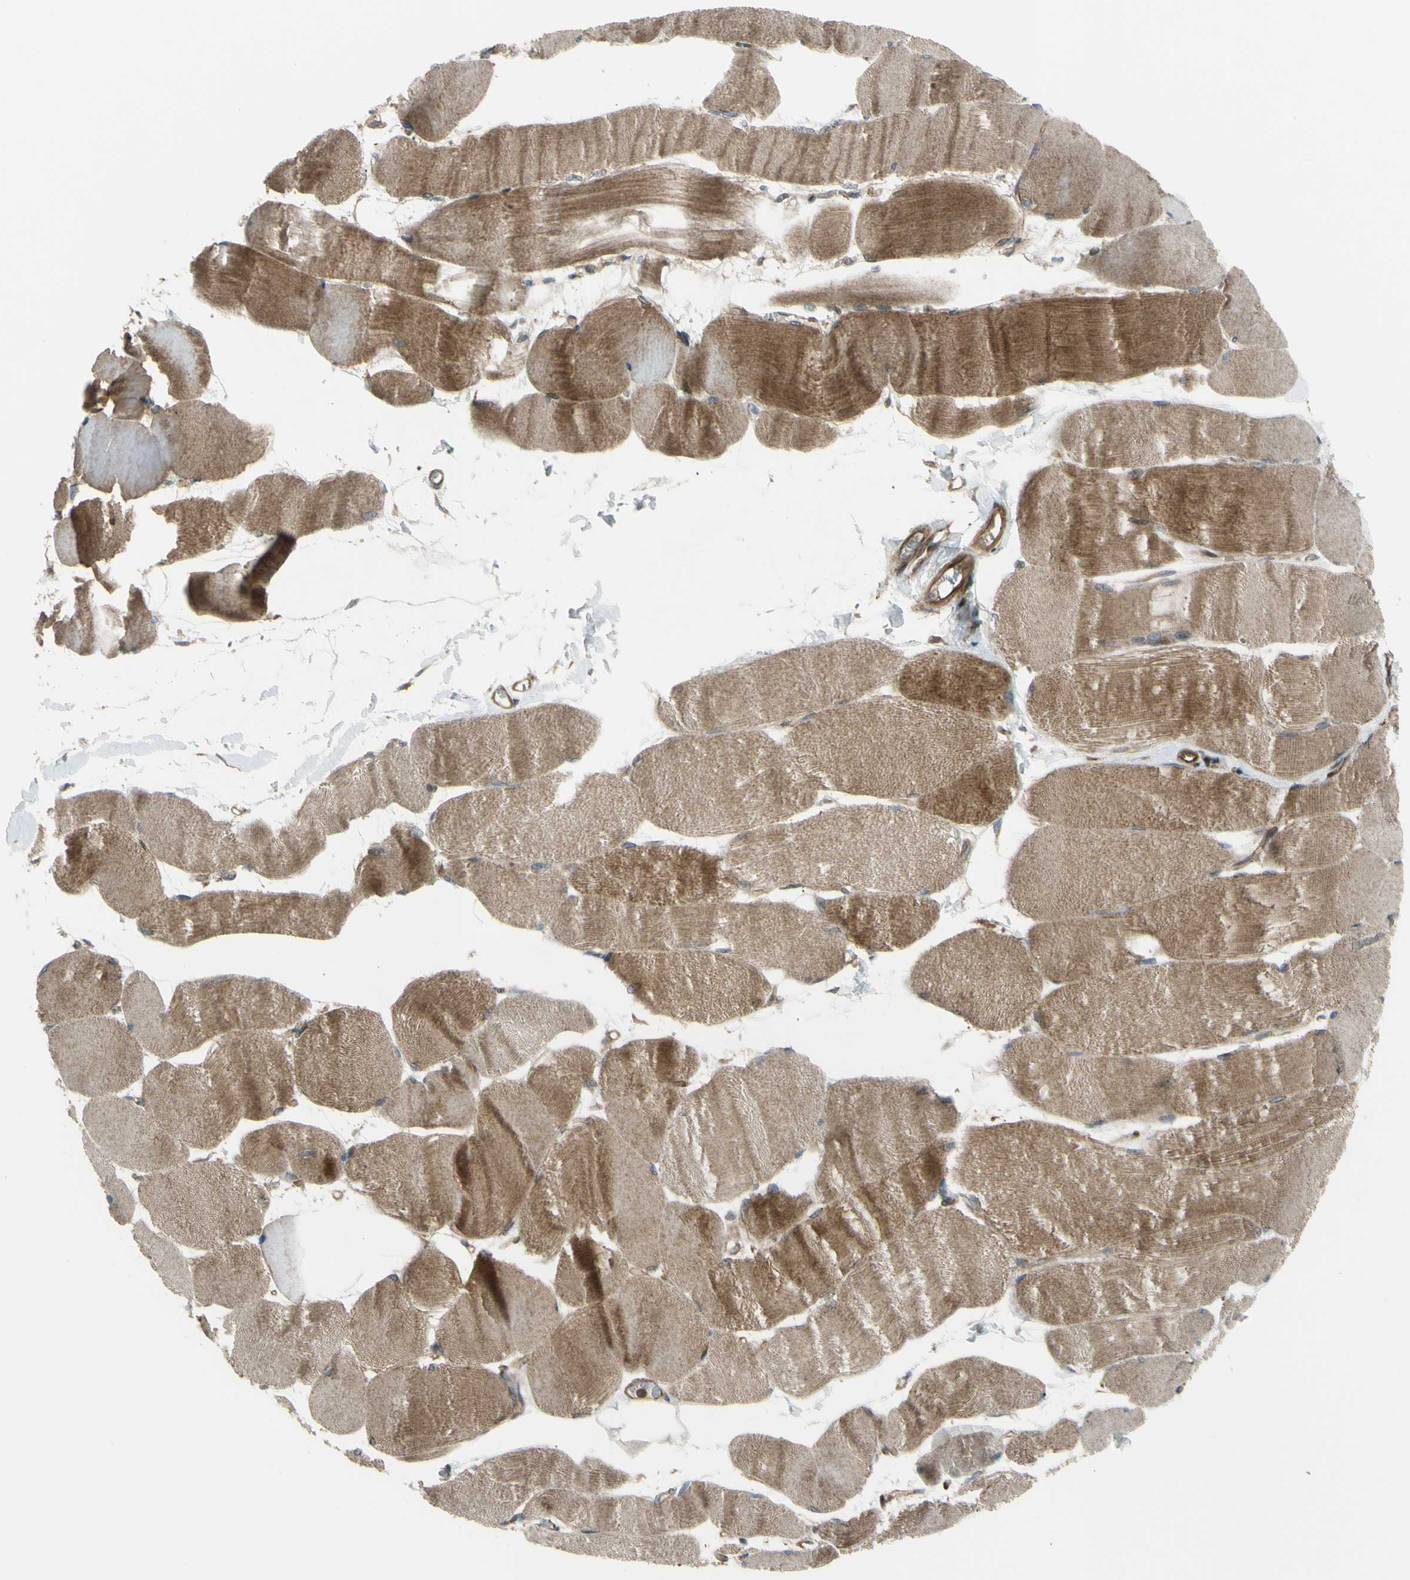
{"staining": {"intensity": "moderate", "quantity": ">75%", "location": "cytoplasmic/membranous"}, "tissue": "skeletal muscle", "cell_type": "Myocytes", "image_type": "normal", "snomed": [{"axis": "morphology", "description": "Normal tissue, NOS"}, {"axis": "morphology", "description": "Squamous cell carcinoma, NOS"}, {"axis": "topography", "description": "Skeletal muscle"}], "caption": "High-magnification brightfield microscopy of unremarkable skeletal muscle stained with DAB (brown) and counterstained with hematoxylin (blue). myocytes exhibit moderate cytoplasmic/membranous staining is identified in about>75% of cells.", "gene": "FLII", "patient": {"sex": "male", "age": 51}}